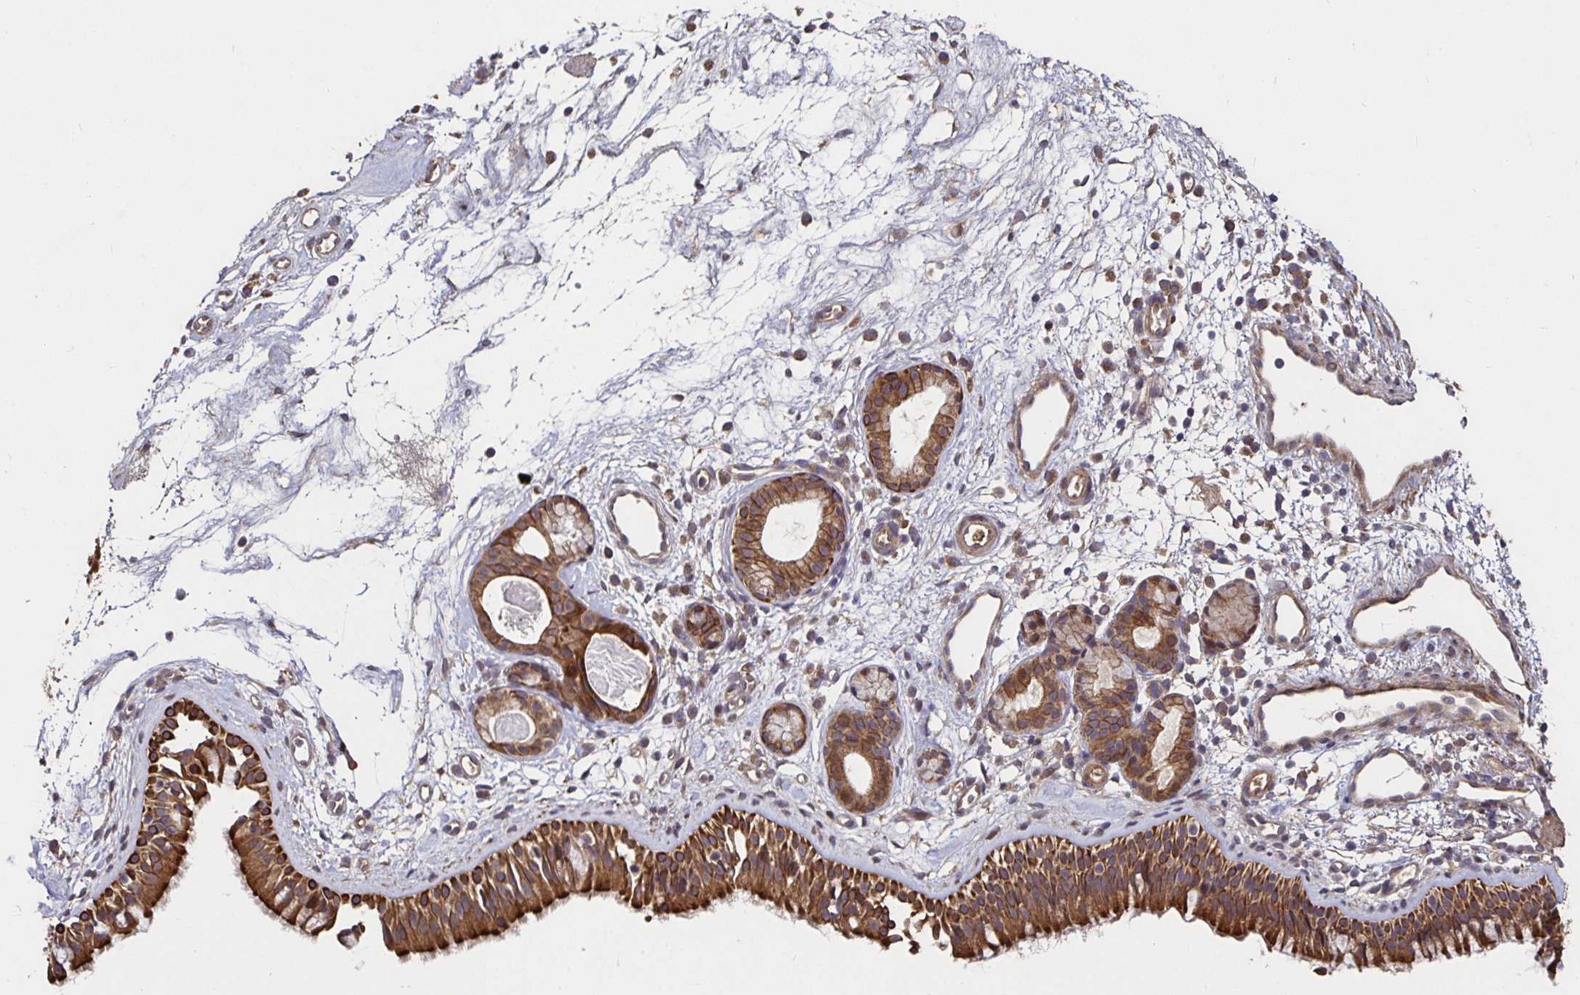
{"staining": {"intensity": "strong", "quantity": ">75%", "location": "cytoplasmic/membranous"}, "tissue": "nasopharynx", "cell_type": "Respiratory epithelial cells", "image_type": "normal", "snomed": [{"axis": "morphology", "description": "Normal tissue, NOS"}, {"axis": "topography", "description": "Nasopharynx"}], "caption": "Immunohistochemistry (IHC) staining of normal nasopharynx, which demonstrates high levels of strong cytoplasmic/membranous expression in approximately >75% of respiratory epithelial cells indicating strong cytoplasmic/membranous protein expression. The staining was performed using DAB (3,3'-diaminobenzidine) (brown) for protein detection and nuclei were counterstained in hematoxylin (blue).", "gene": "SMYD3", "patient": {"sex": "female", "age": 70}}